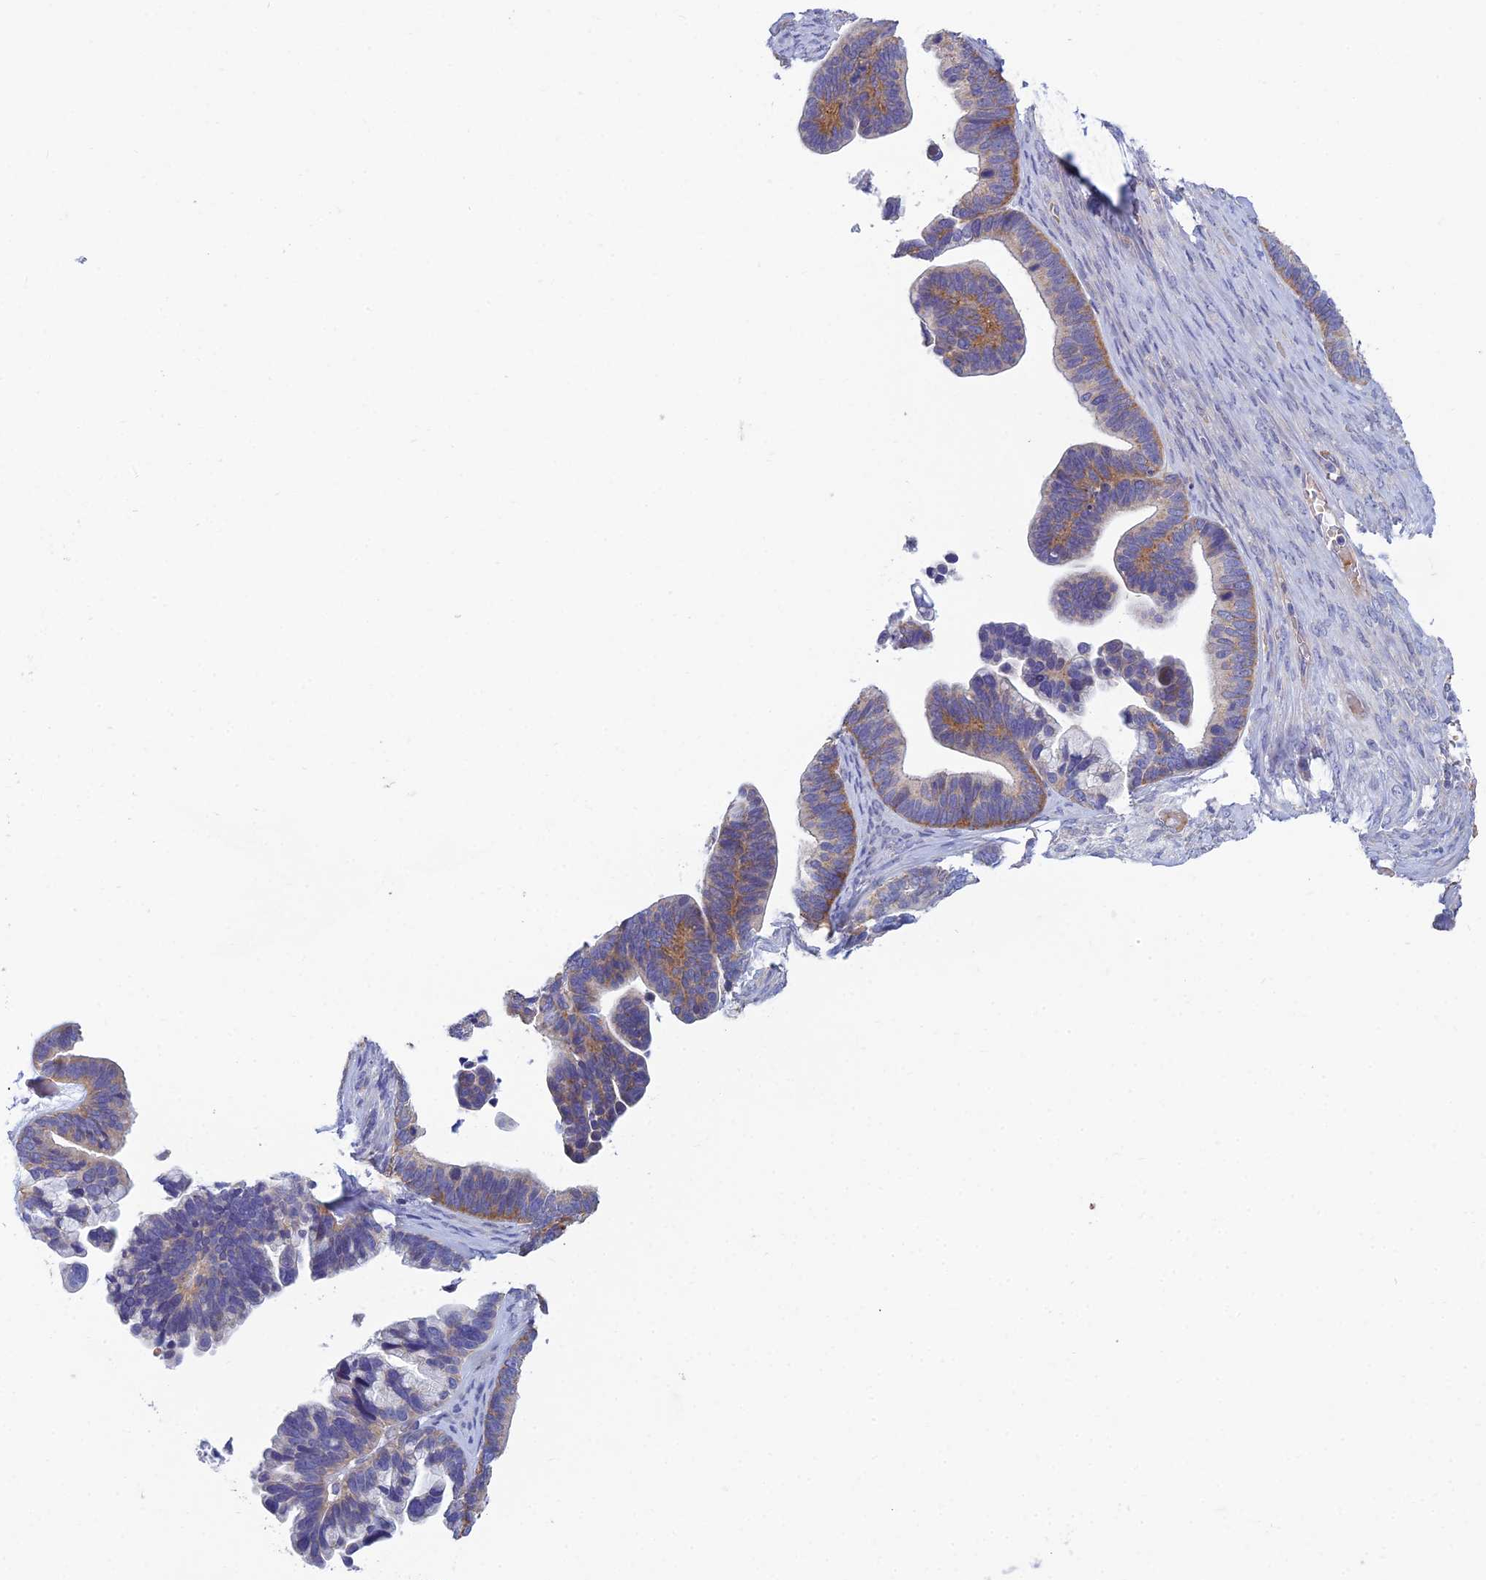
{"staining": {"intensity": "moderate", "quantity": "25%-75%", "location": "cytoplasmic/membranous"}, "tissue": "ovarian cancer", "cell_type": "Tumor cells", "image_type": "cancer", "snomed": [{"axis": "morphology", "description": "Cystadenocarcinoma, serous, NOS"}, {"axis": "topography", "description": "Ovary"}], "caption": "About 25%-75% of tumor cells in ovarian cancer display moderate cytoplasmic/membranous protein expression as visualized by brown immunohistochemical staining.", "gene": "ZNF564", "patient": {"sex": "female", "age": 56}}